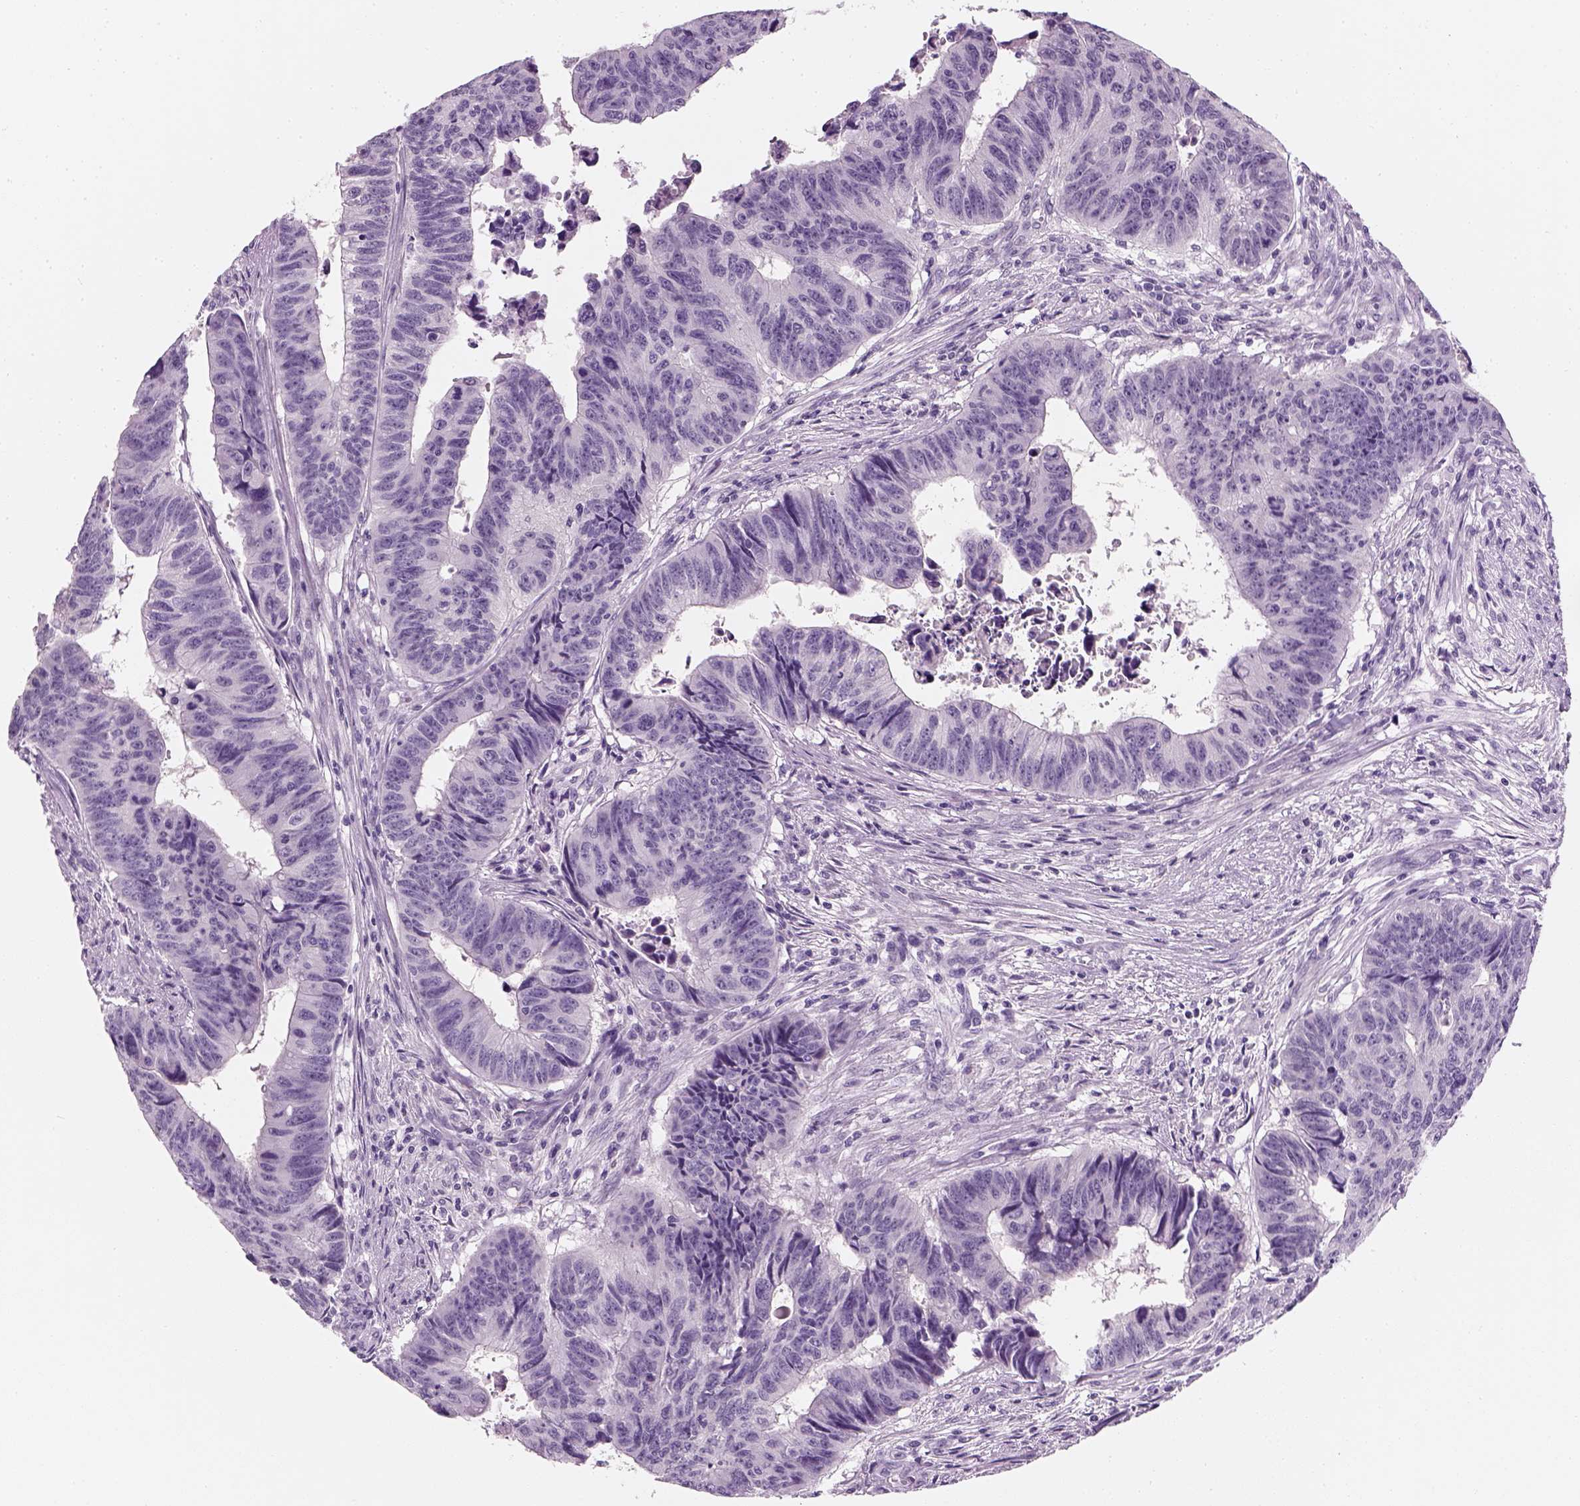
{"staining": {"intensity": "negative", "quantity": "none", "location": "none"}, "tissue": "colorectal cancer", "cell_type": "Tumor cells", "image_type": "cancer", "snomed": [{"axis": "morphology", "description": "Adenocarcinoma, NOS"}, {"axis": "topography", "description": "Rectum"}], "caption": "This is an immunohistochemistry image of human colorectal cancer (adenocarcinoma). There is no staining in tumor cells.", "gene": "TH", "patient": {"sex": "female", "age": 85}}